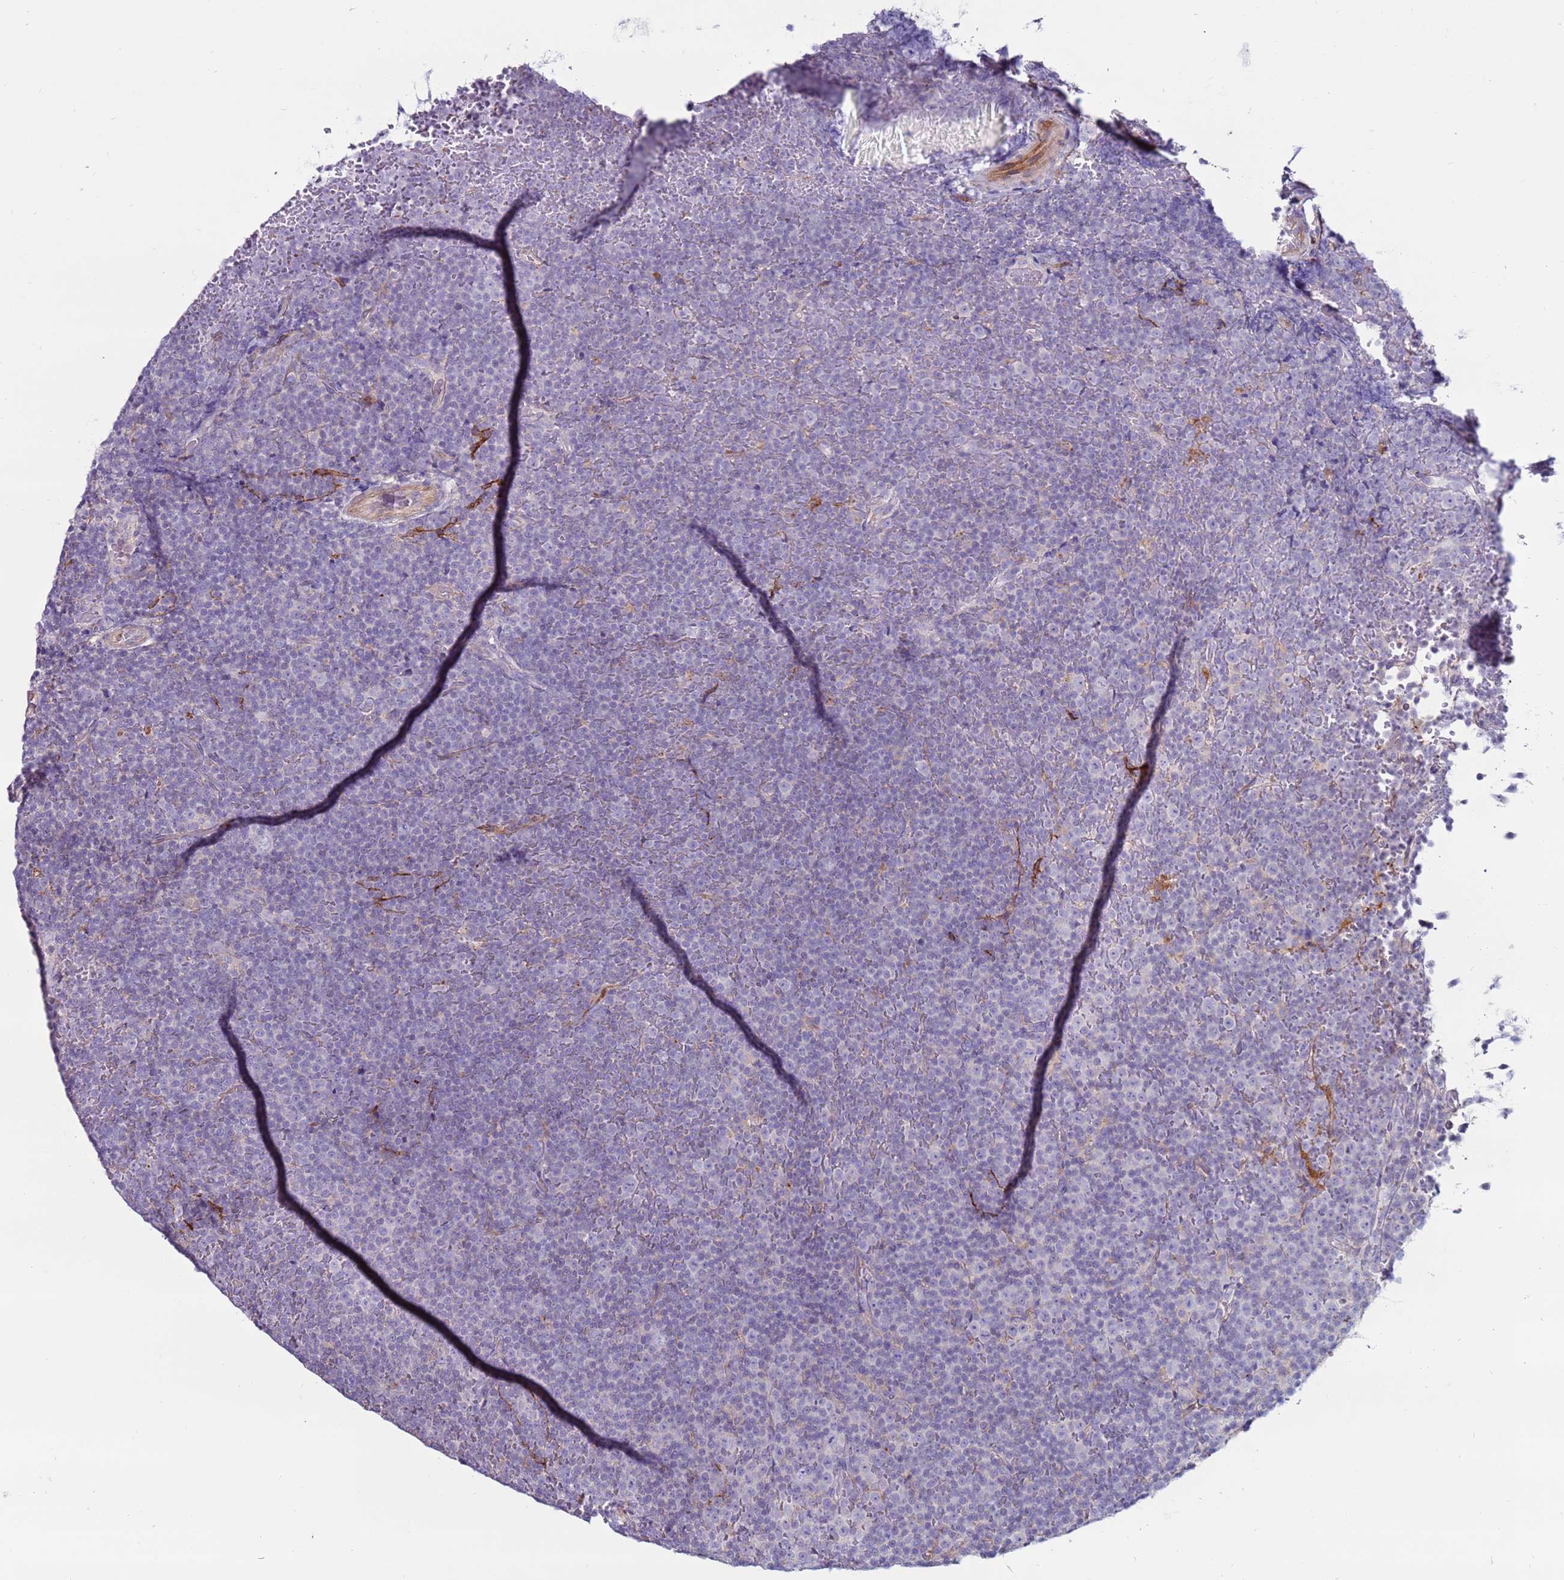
{"staining": {"intensity": "negative", "quantity": "none", "location": "none"}, "tissue": "lymphoma", "cell_type": "Tumor cells", "image_type": "cancer", "snomed": [{"axis": "morphology", "description": "Malignant lymphoma, non-Hodgkin's type, Low grade"}, {"axis": "topography", "description": "Lymph node"}], "caption": "Low-grade malignant lymphoma, non-Hodgkin's type stained for a protein using immunohistochemistry (IHC) shows no expression tumor cells.", "gene": "CLEC4M", "patient": {"sex": "female", "age": 67}}